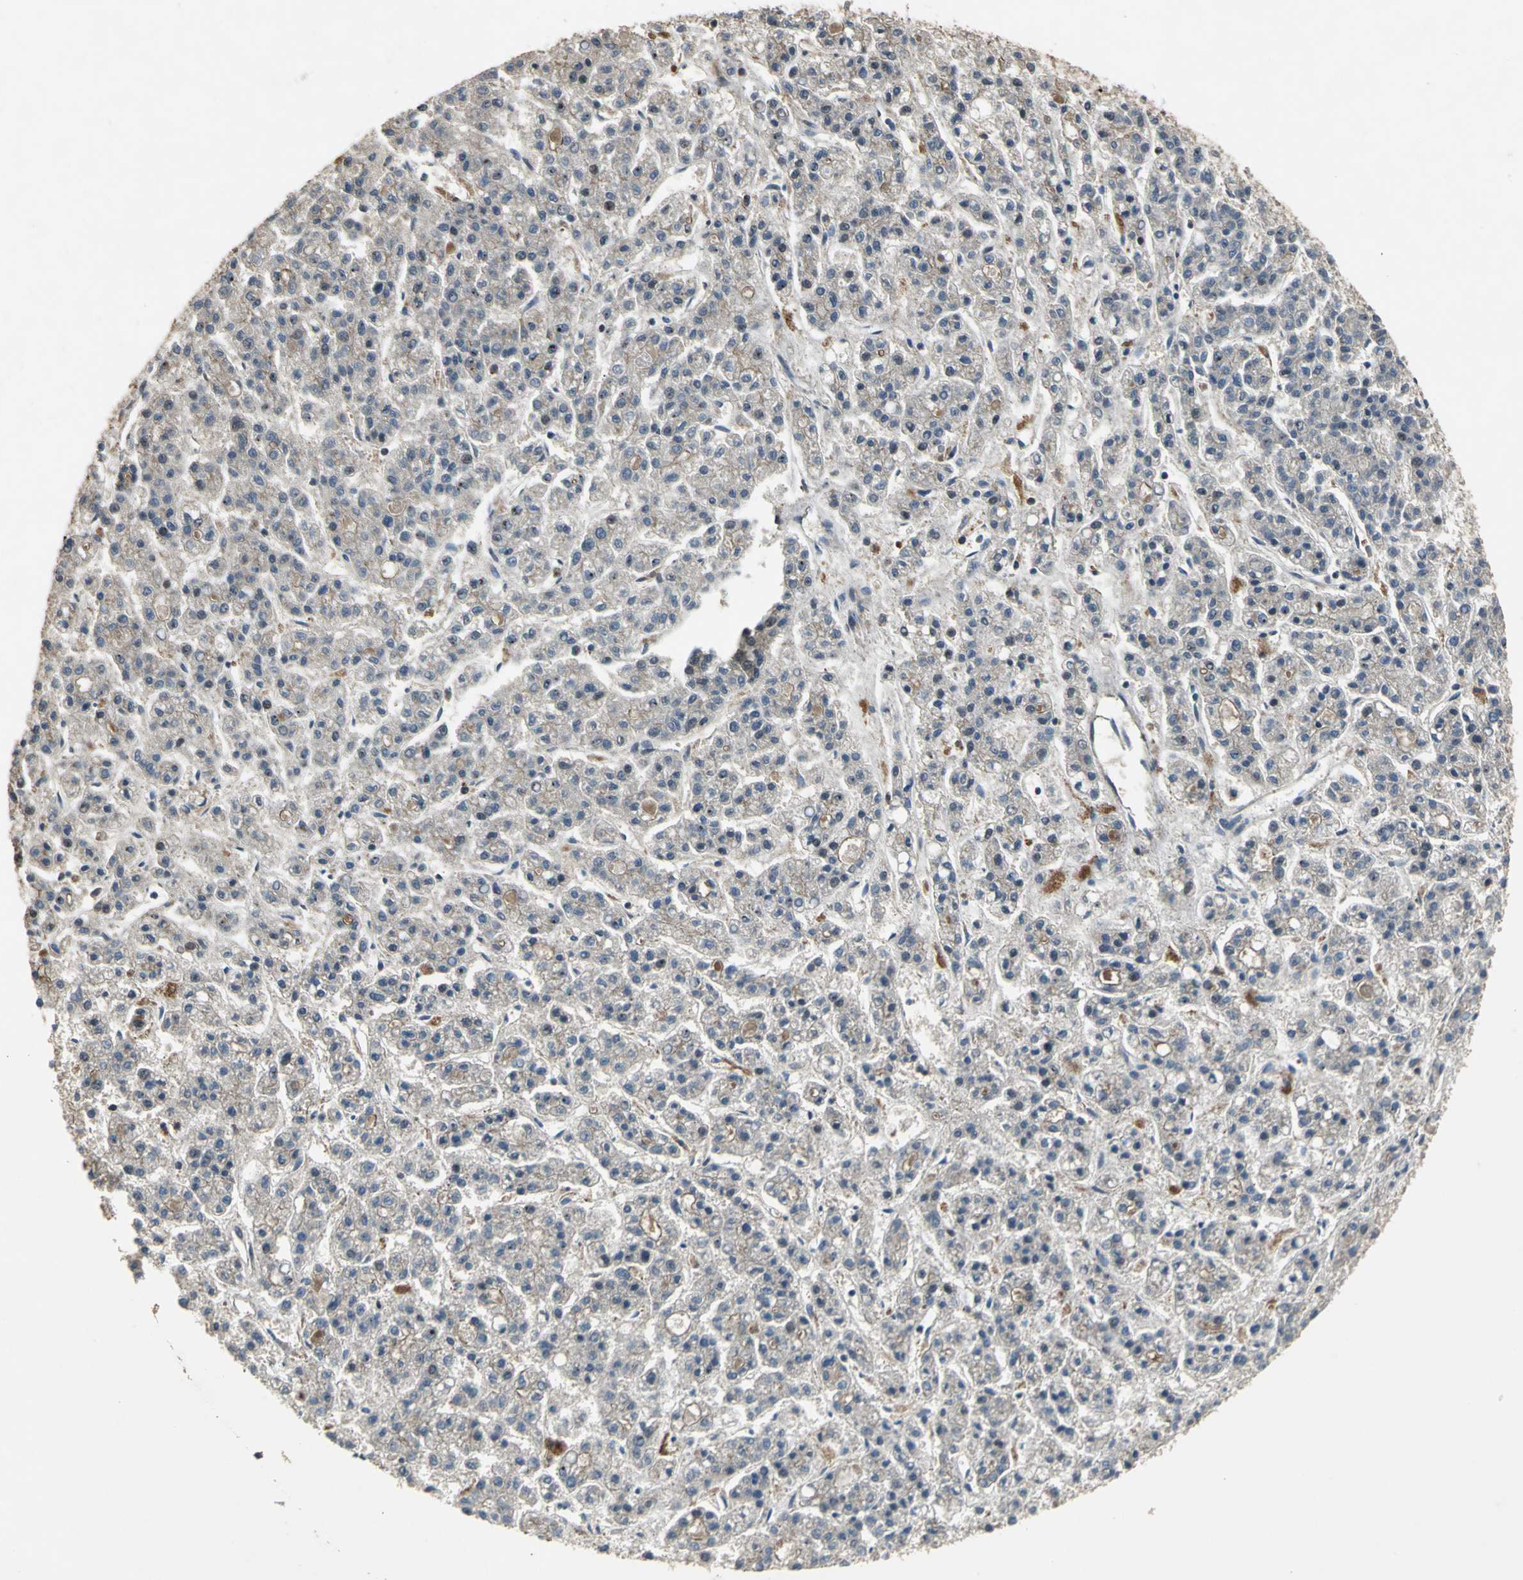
{"staining": {"intensity": "negative", "quantity": "none", "location": "none"}, "tissue": "liver cancer", "cell_type": "Tumor cells", "image_type": "cancer", "snomed": [{"axis": "morphology", "description": "Carcinoma, Hepatocellular, NOS"}, {"axis": "topography", "description": "Liver"}], "caption": "This is an immunohistochemistry (IHC) photomicrograph of hepatocellular carcinoma (liver). There is no staining in tumor cells.", "gene": "EIF2B2", "patient": {"sex": "male", "age": 70}}